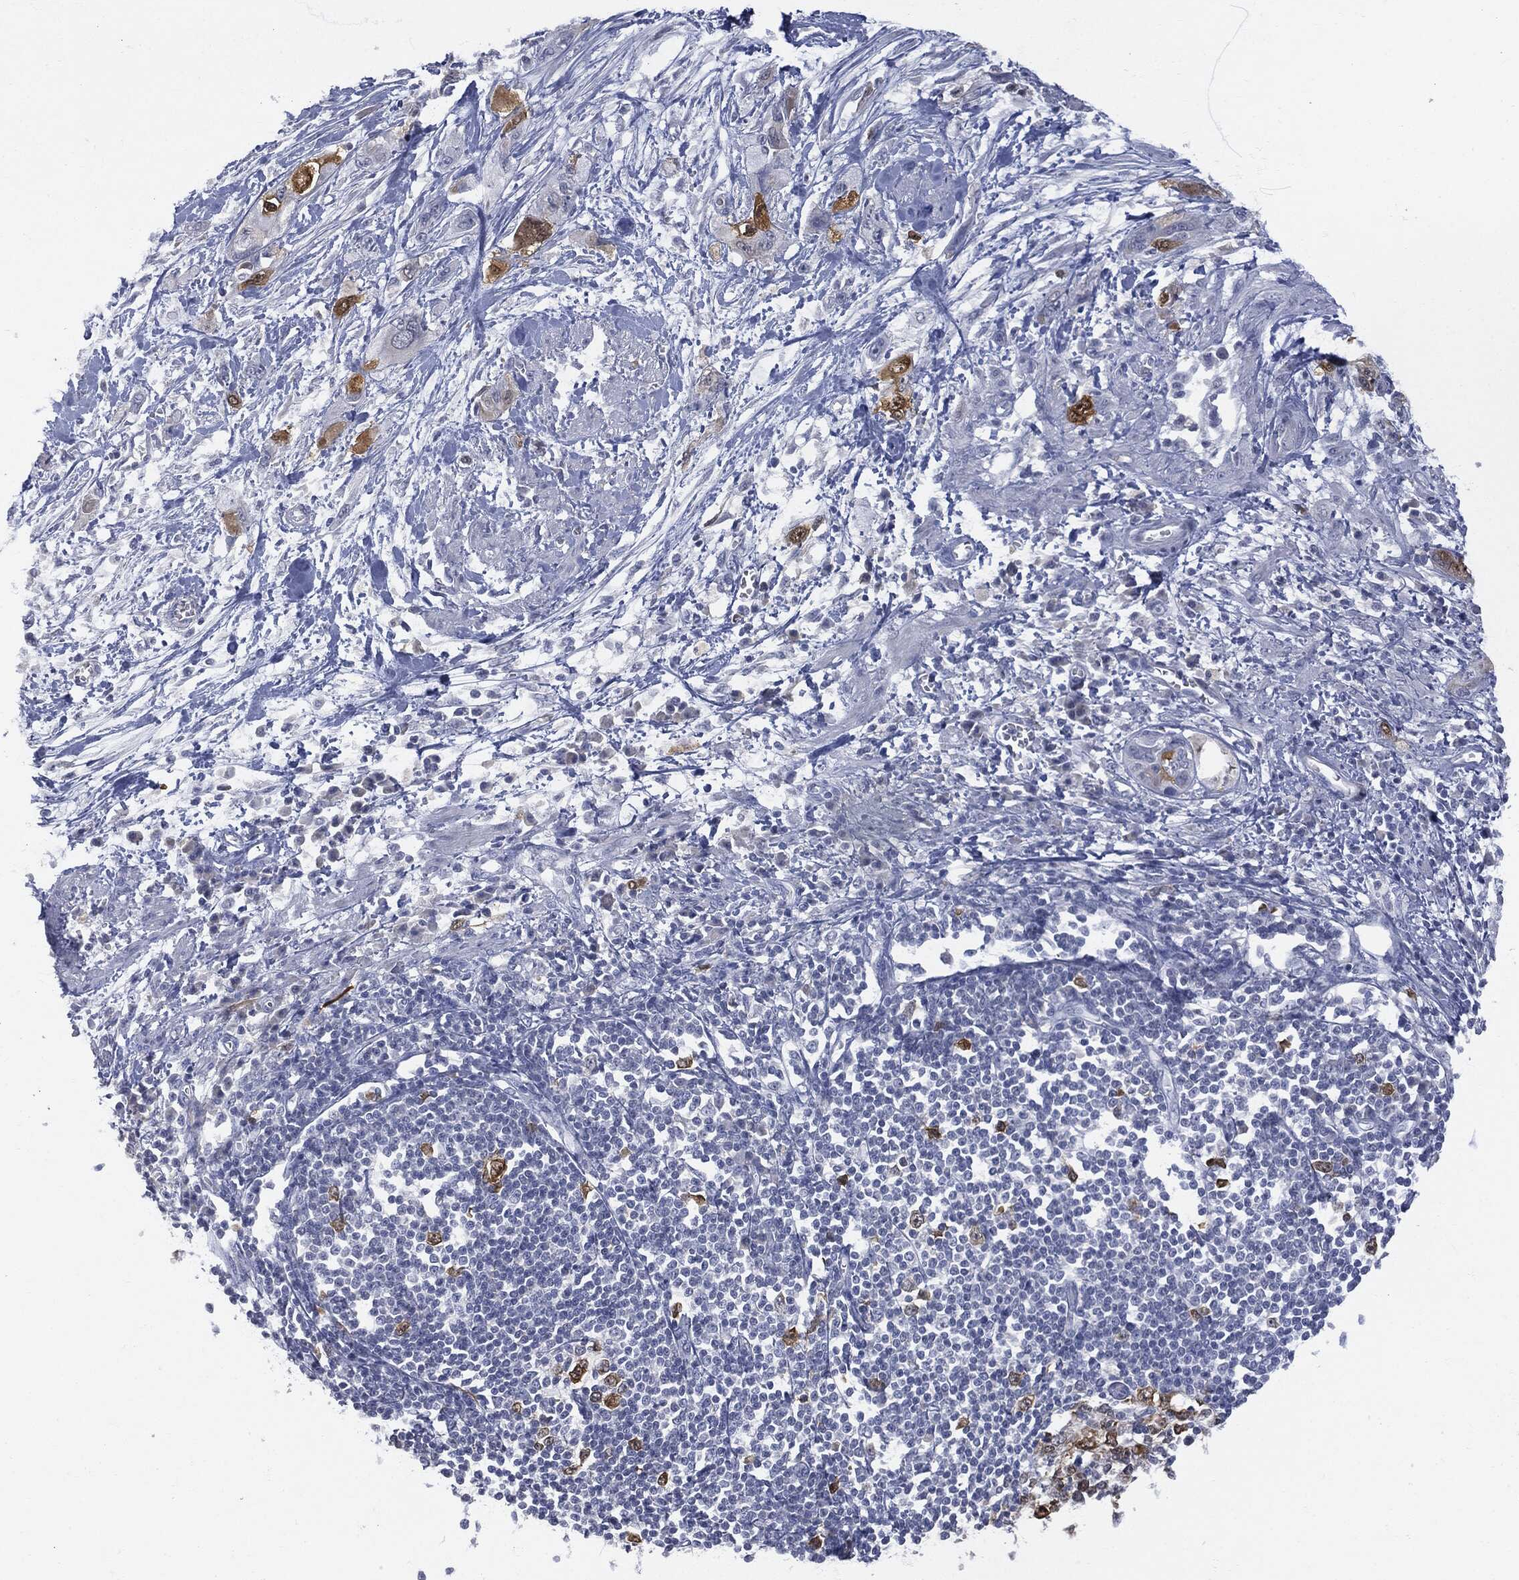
{"staining": {"intensity": "moderate", "quantity": "<25%", "location": "cytoplasmic/membranous"}, "tissue": "pancreatic cancer", "cell_type": "Tumor cells", "image_type": "cancer", "snomed": [{"axis": "morphology", "description": "Adenocarcinoma, NOS"}, {"axis": "topography", "description": "Pancreas"}], "caption": "Brown immunohistochemical staining in human pancreatic cancer displays moderate cytoplasmic/membranous expression in approximately <25% of tumor cells. (IHC, brightfield microscopy, high magnification).", "gene": "UBE2C", "patient": {"sex": "male", "age": 72}}